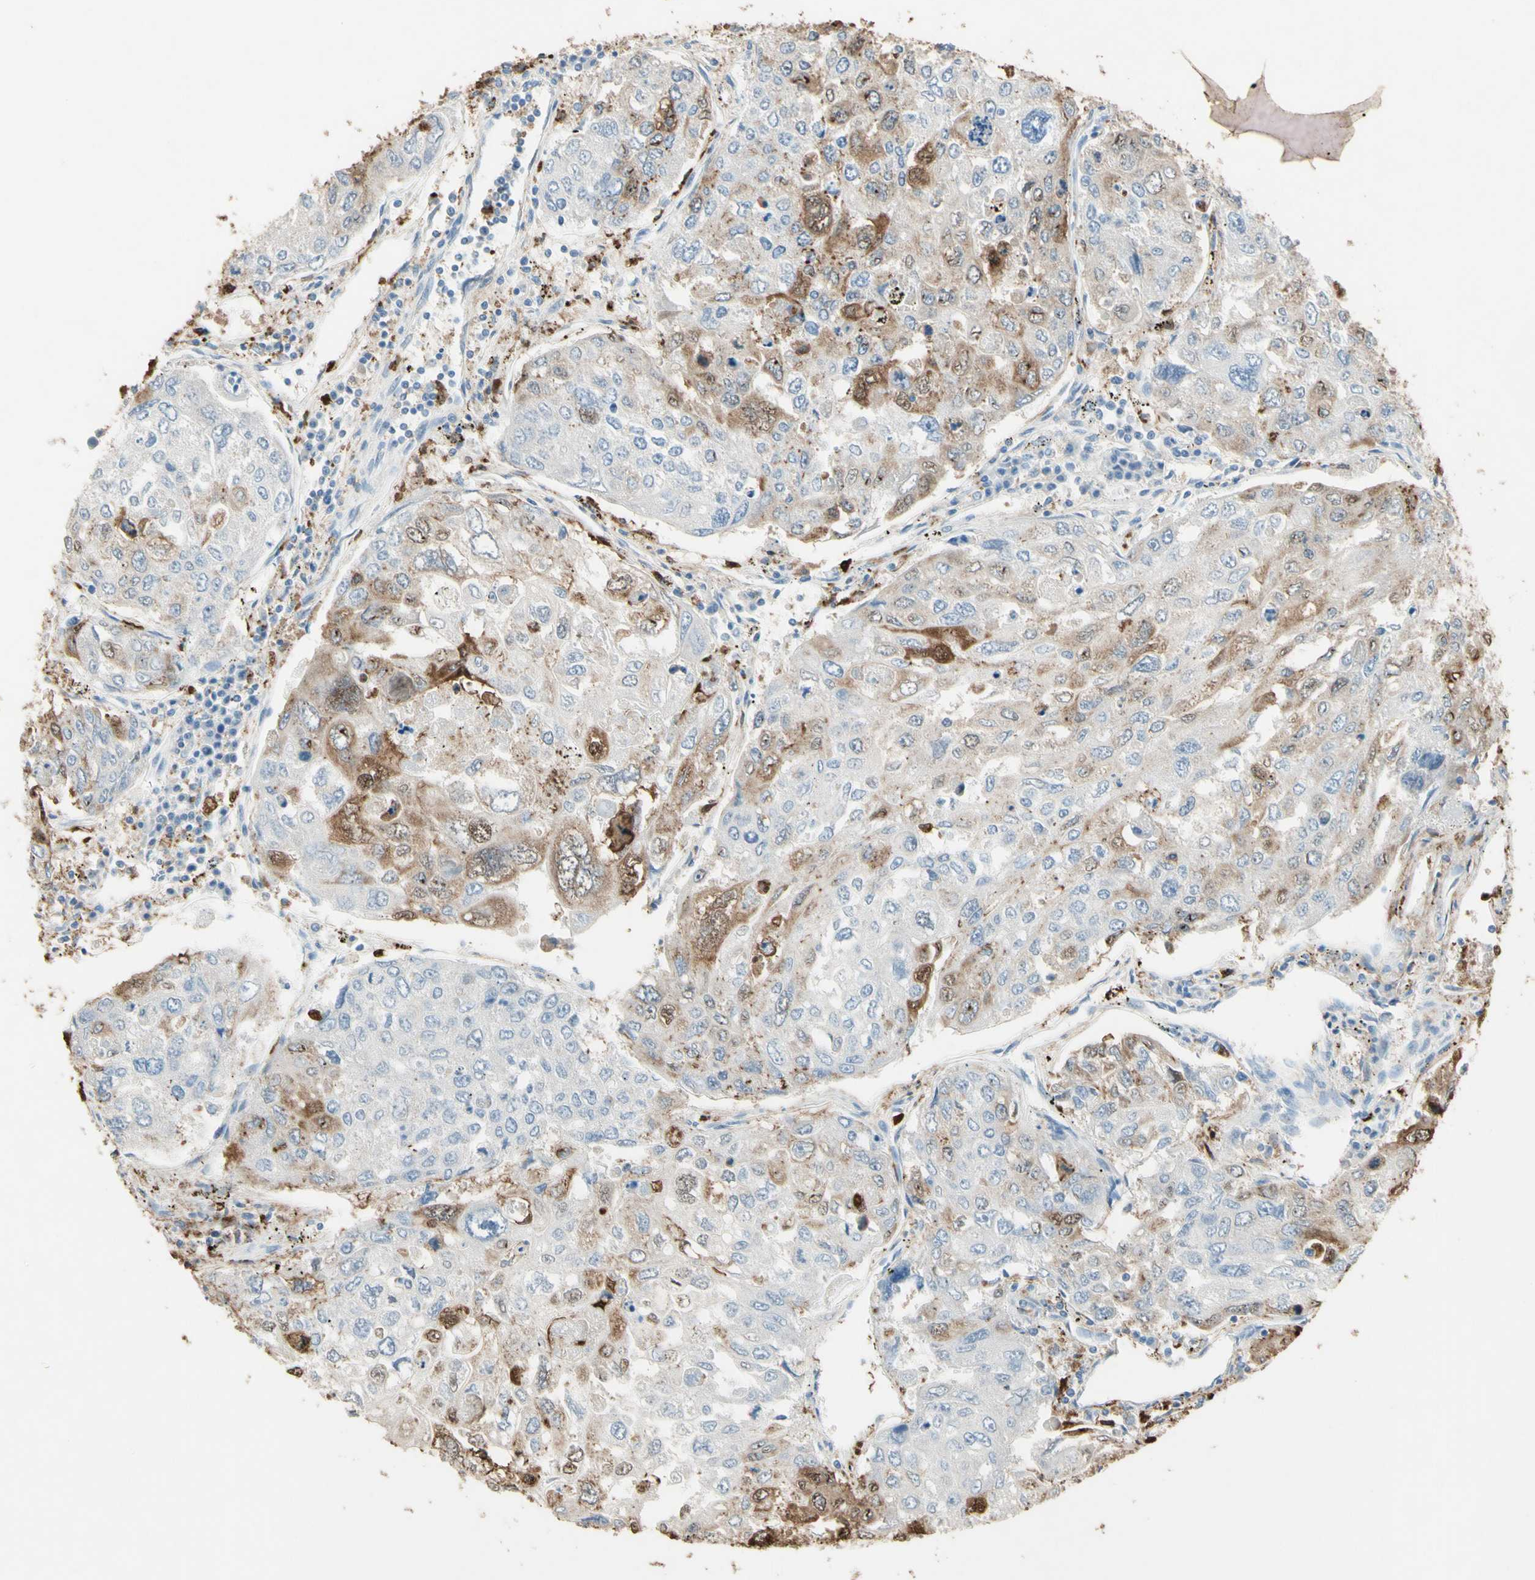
{"staining": {"intensity": "moderate", "quantity": "<25%", "location": "cytoplasmic/membranous,nuclear"}, "tissue": "urothelial cancer", "cell_type": "Tumor cells", "image_type": "cancer", "snomed": [{"axis": "morphology", "description": "Urothelial carcinoma, High grade"}, {"axis": "topography", "description": "Lymph node"}, {"axis": "topography", "description": "Urinary bladder"}], "caption": "There is low levels of moderate cytoplasmic/membranous and nuclear staining in tumor cells of urothelial cancer, as demonstrated by immunohistochemical staining (brown color).", "gene": "NFKBIZ", "patient": {"sex": "male", "age": 51}}